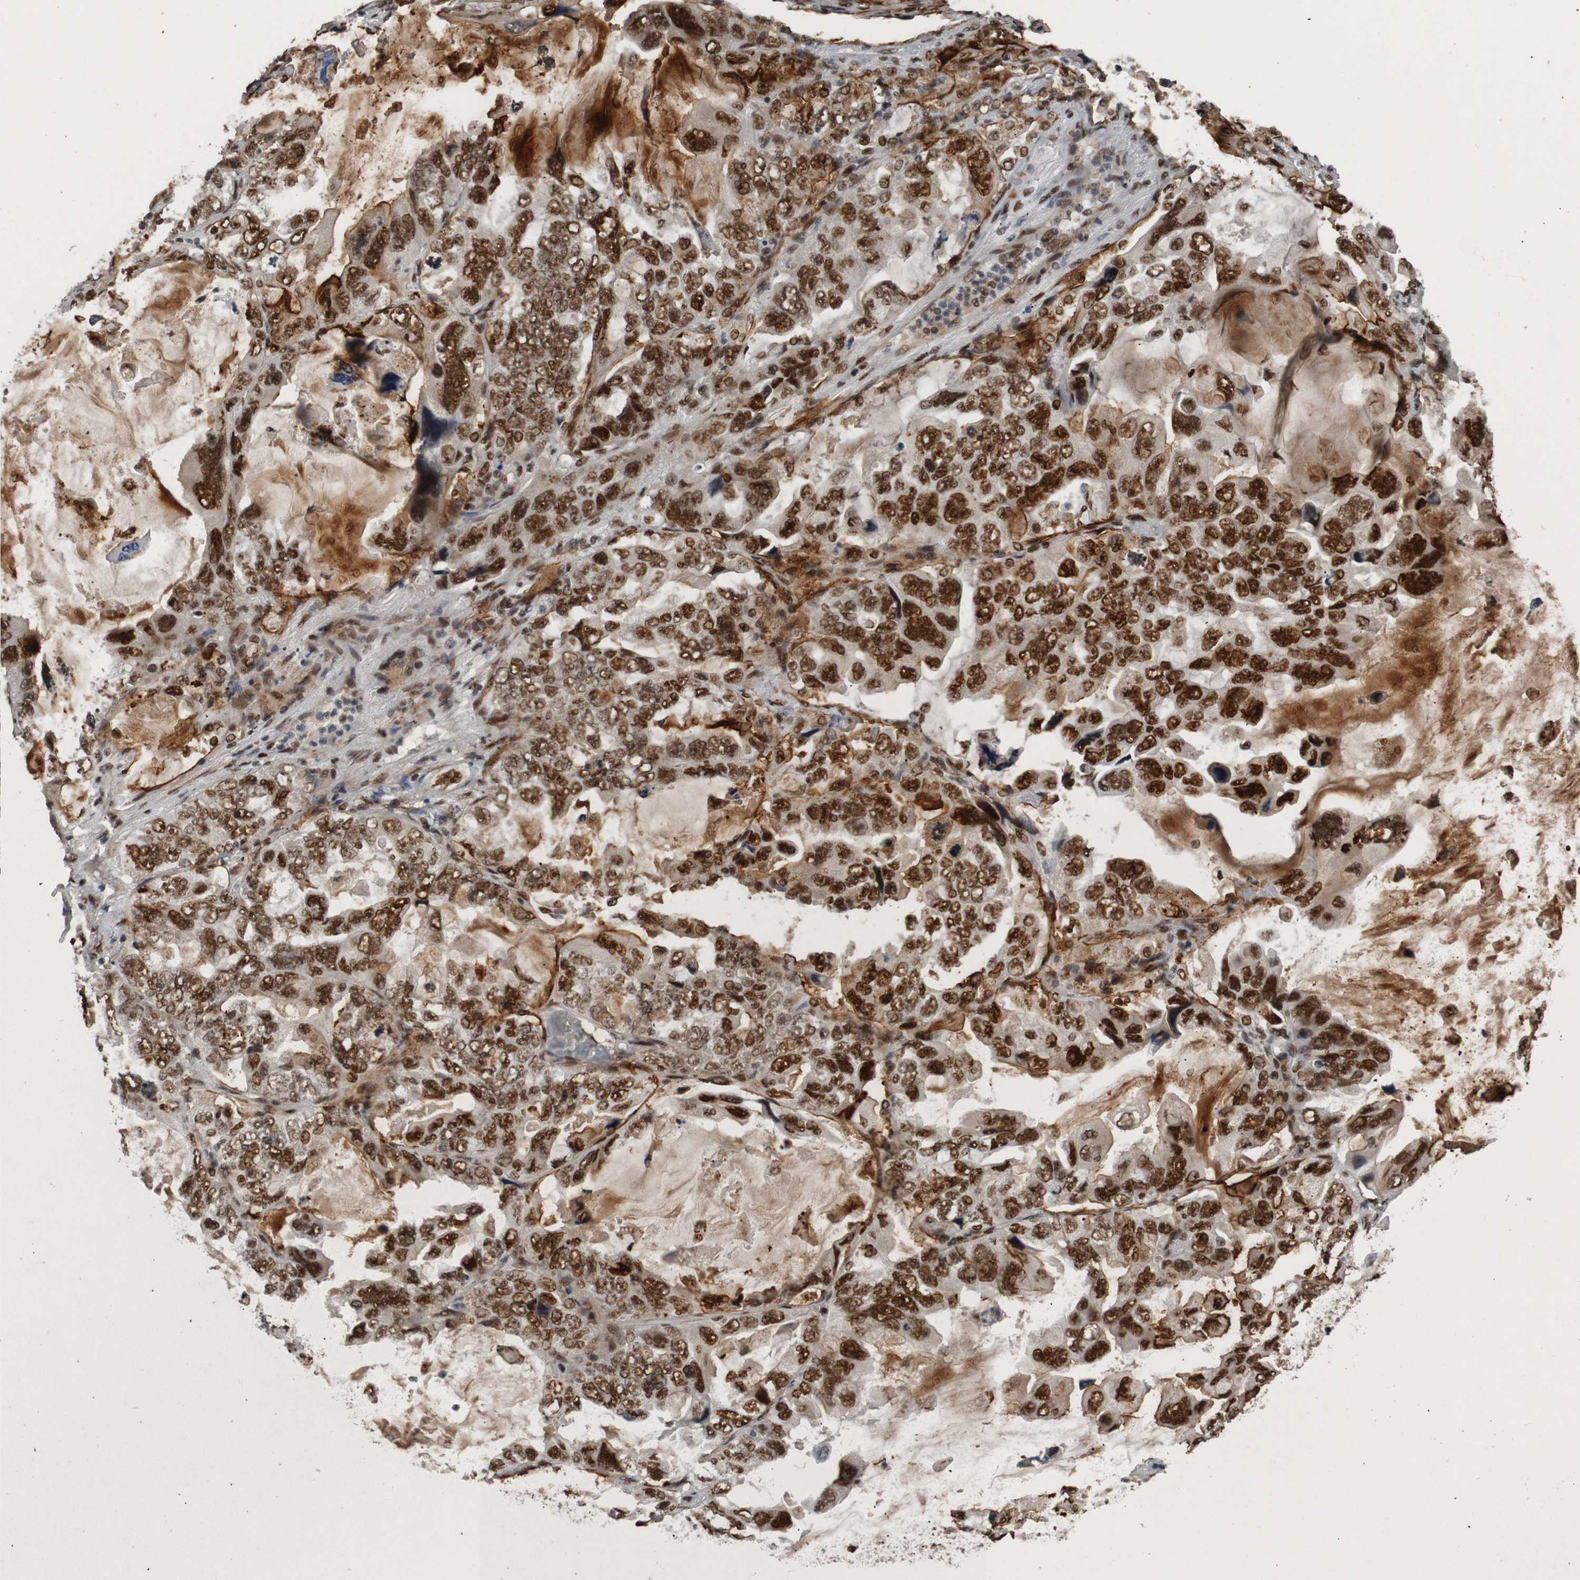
{"staining": {"intensity": "strong", "quantity": ">75%", "location": "cytoplasmic/membranous,nuclear"}, "tissue": "lung cancer", "cell_type": "Tumor cells", "image_type": "cancer", "snomed": [{"axis": "morphology", "description": "Squamous cell carcinoma, NOS"}, {"axis": "topography", "description": "Lung"}], "caption": "The image exhibits immunohistochemical staining of lung squamous cell carcinoma. There is strong cytoplasmic/membranous and nuclear expression is seen in about >75% of tumor cells.", "gene": "HEXIM1", "patient": {"sex": "female", "age": 73}}